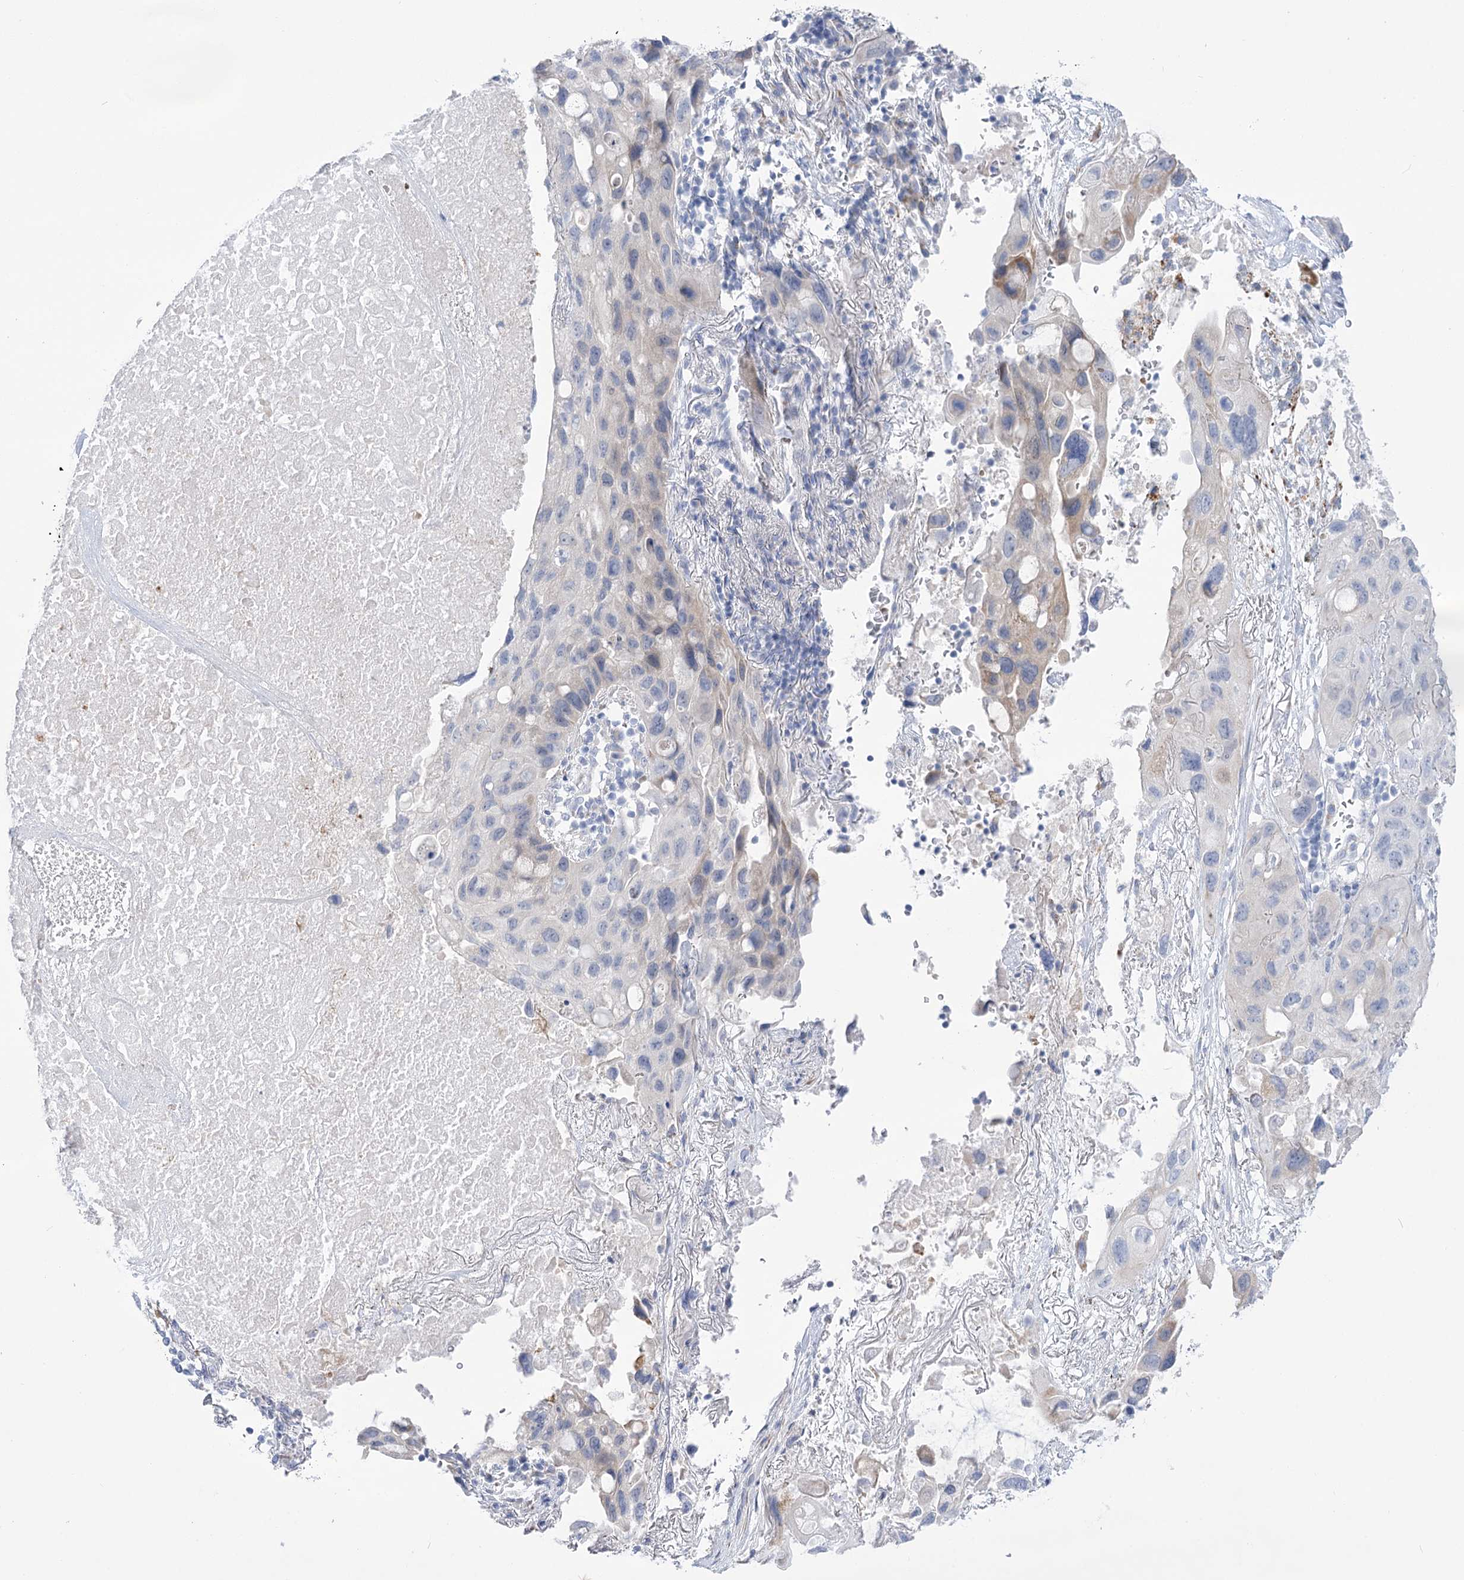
{"staining": {"intensity": "weak", "quantity": "<25%", "location": "cytoplasmic/membranous"}, "tissue": "lung cancer", "cell_type": "Tumor cells", "image_type": "cancer", "snomed": [{"axis": "morphology", "description": "Squamous cell carcinoma, NOS"}, {"axis": "topography", "description": "Lung"}], "caption": "Tumor cells show no significant protein expression in squamous cell carcinoma (lung).", "gene": "SIAE", "patient": {"sex": "female", "age": 73}}